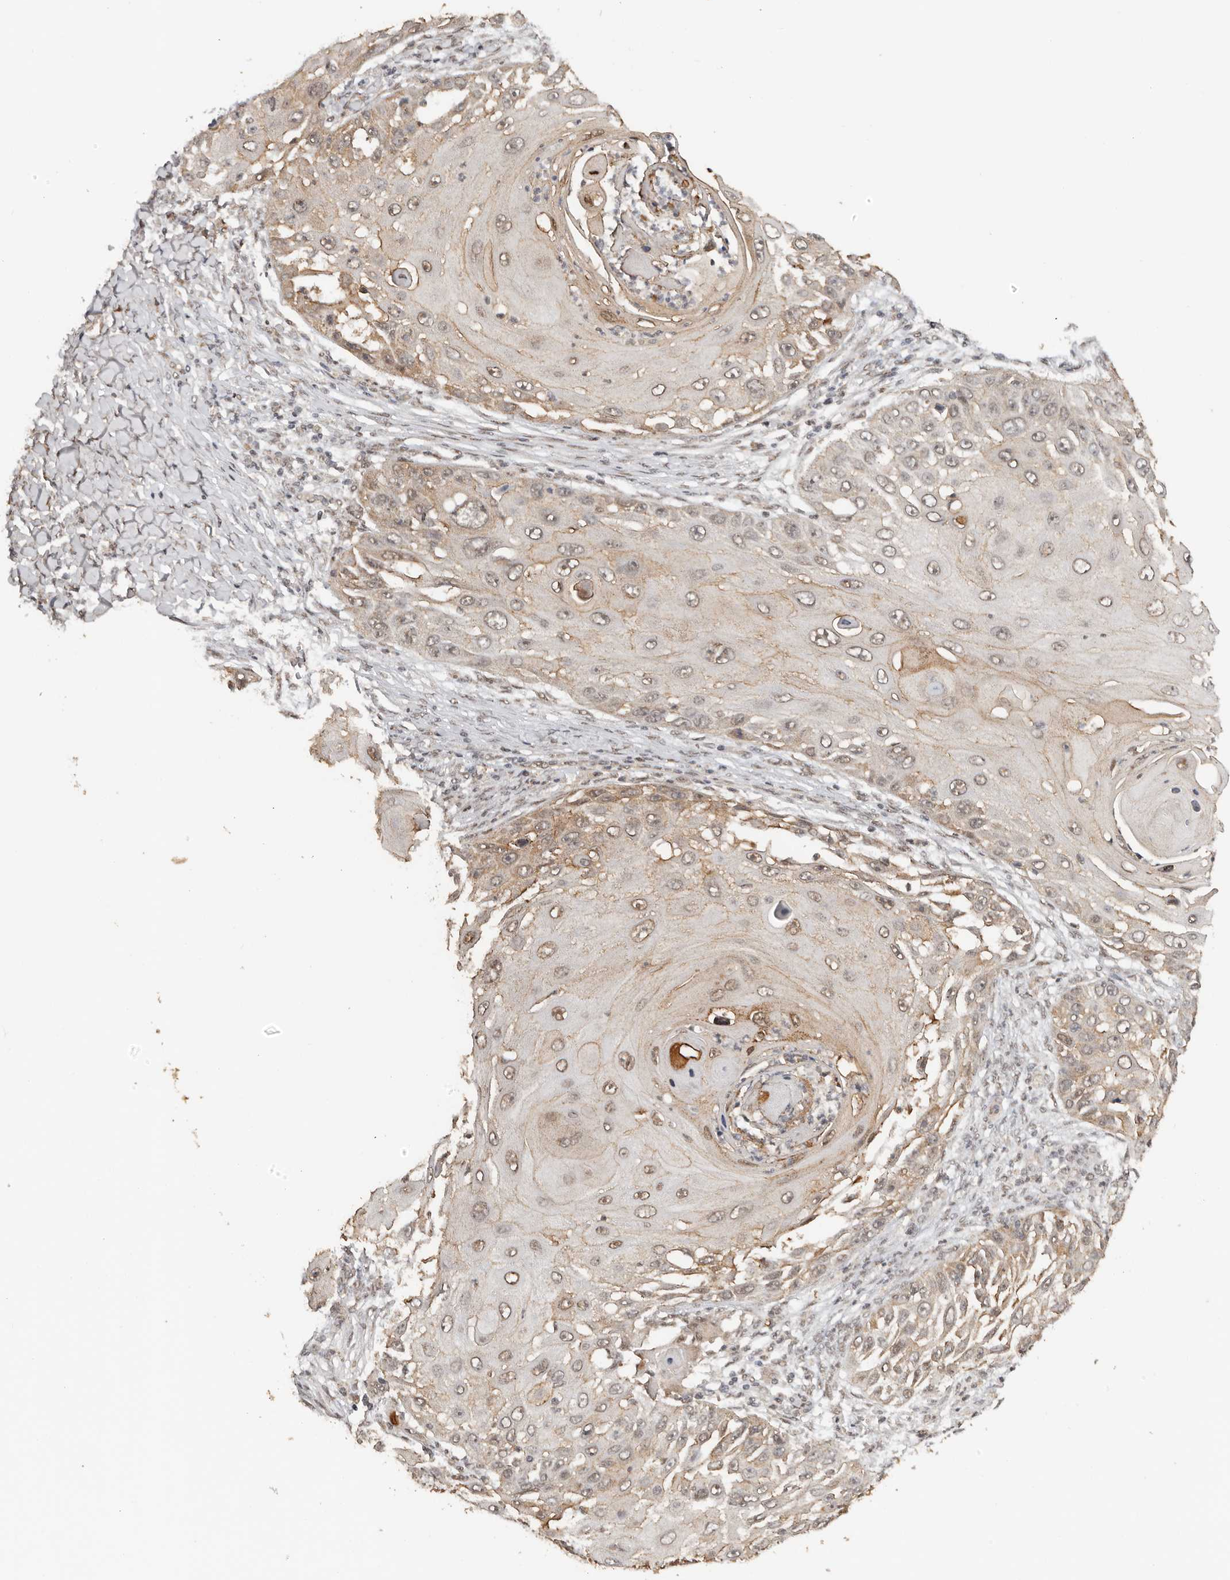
{"staining": {"intensity": "moderate", "quantity": ">75%", "location": "cytoplasmic/membranous,nuclear"}, "tissue": "skin cancer", "cell_type": "Tumor cells", "image_type": "cancer", "snomed": [{"axis": "morphology", "description": "Squamous cell carcinoma, NOS"}, {"axis": "topography", "description": "Skin"}], "caption": "Immunohistochemical staining of skin cancer demonstrates medium levels of moderate cytoplasmic/membranous and nuclear positivity in approximately >75% of tumor cells. (DAB (3,3'-diaminobenzidine) IHC with brightfield microscopy, high magnification).", "gene": "SEC14L1", "patient": {"sex": "female", "age": 44}}